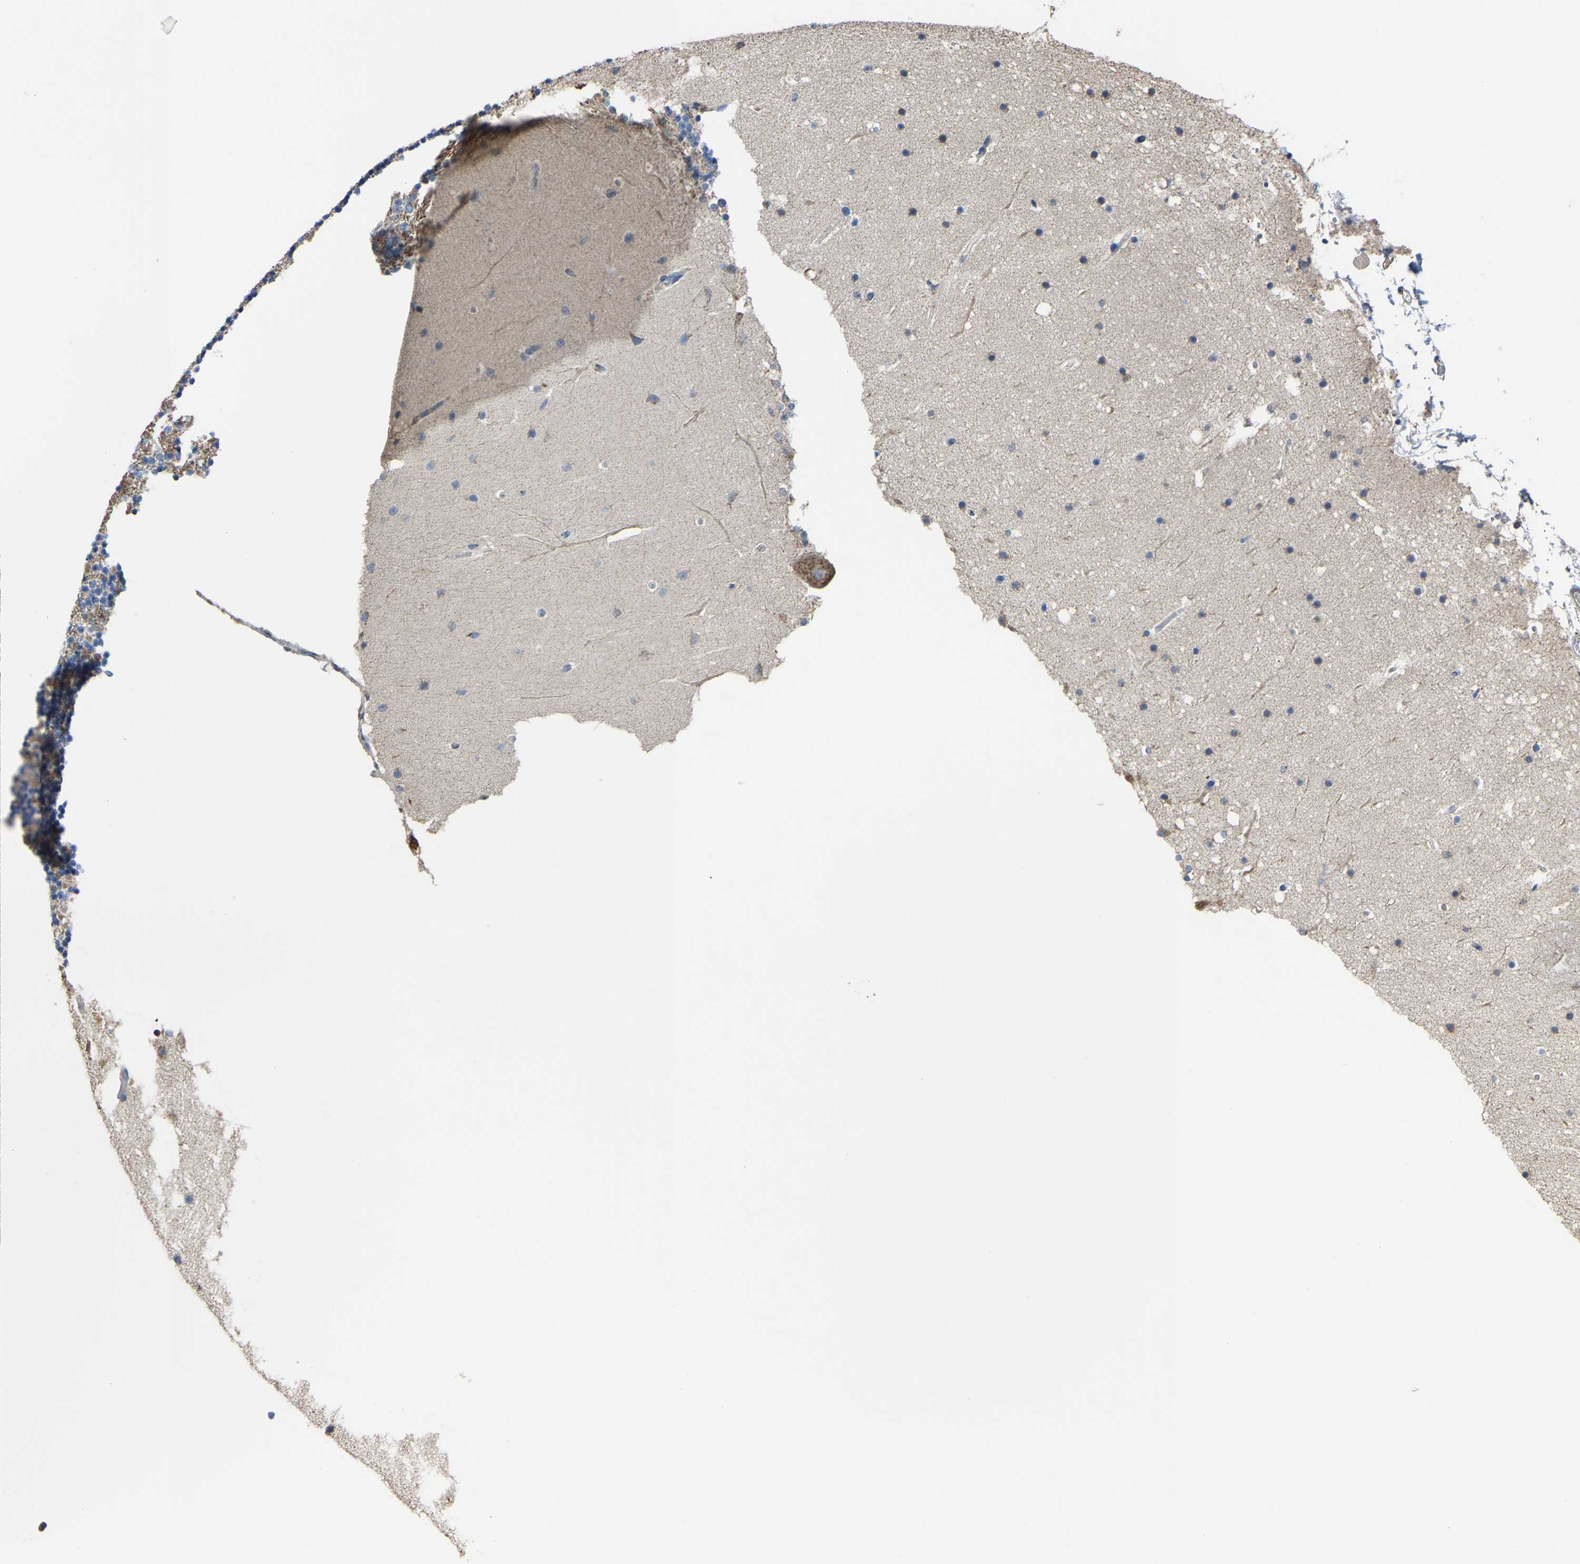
{"staining": {"intensity": "weak", "quantity": "<25%", "location": "cytoplasmic/membranous"}, "tissue": "cerebellum", "cell_type": "Cells in granular layer", "image_type": "normal", "snomed": [{"axis": "morphology", "description": "Normal tissue, NOS"}, {"axis": "topography", "description": "Cerebellum"}], "caption": "Human cerebellum stained for a protein using immunohistochemistry displays no expression in cells in granular layer.", "gene": "CANT1", "patient": {"sex": "male", "age": 57}}